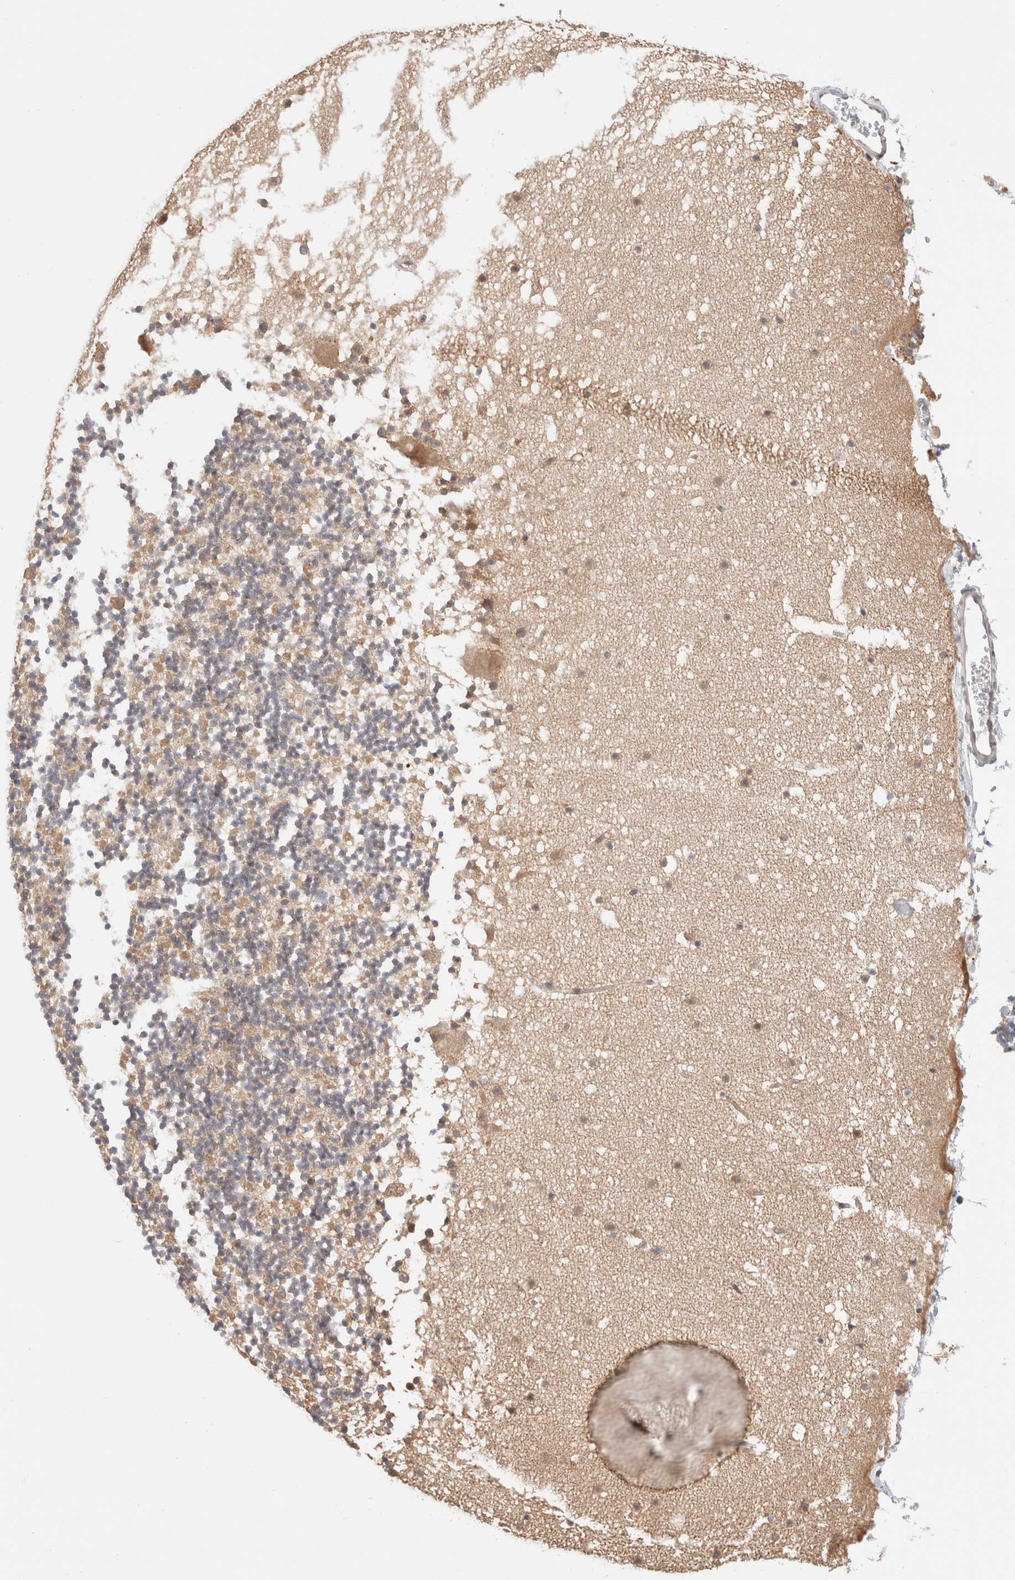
{"staining": {"intensity": "moderate", "quantity": "<25%", "location": "cytoplasmic/membranous"}, "tissue": "cerebellum", "cell_type": "Cells in granular layer", "image_type": "normal", "snomed": [{"axis": "morphology", "description": "Normal tissue, NOS"}, {"axis": "topography", "description": "Cerebellum"}], "caption": "High-power microscopy captured an immunohistochemistry photomicrograph of benign cerebellum, revealing moderate cytoplasmic/membranous positivity in about <25% of cells in granular layer. The staining is performed using DAB brown chromogen to label protein expression. The nuclei are counter-stained blue using hematoxylin.", "gene": "XKR4", "patient": {"sex": "male", "age": 57}}